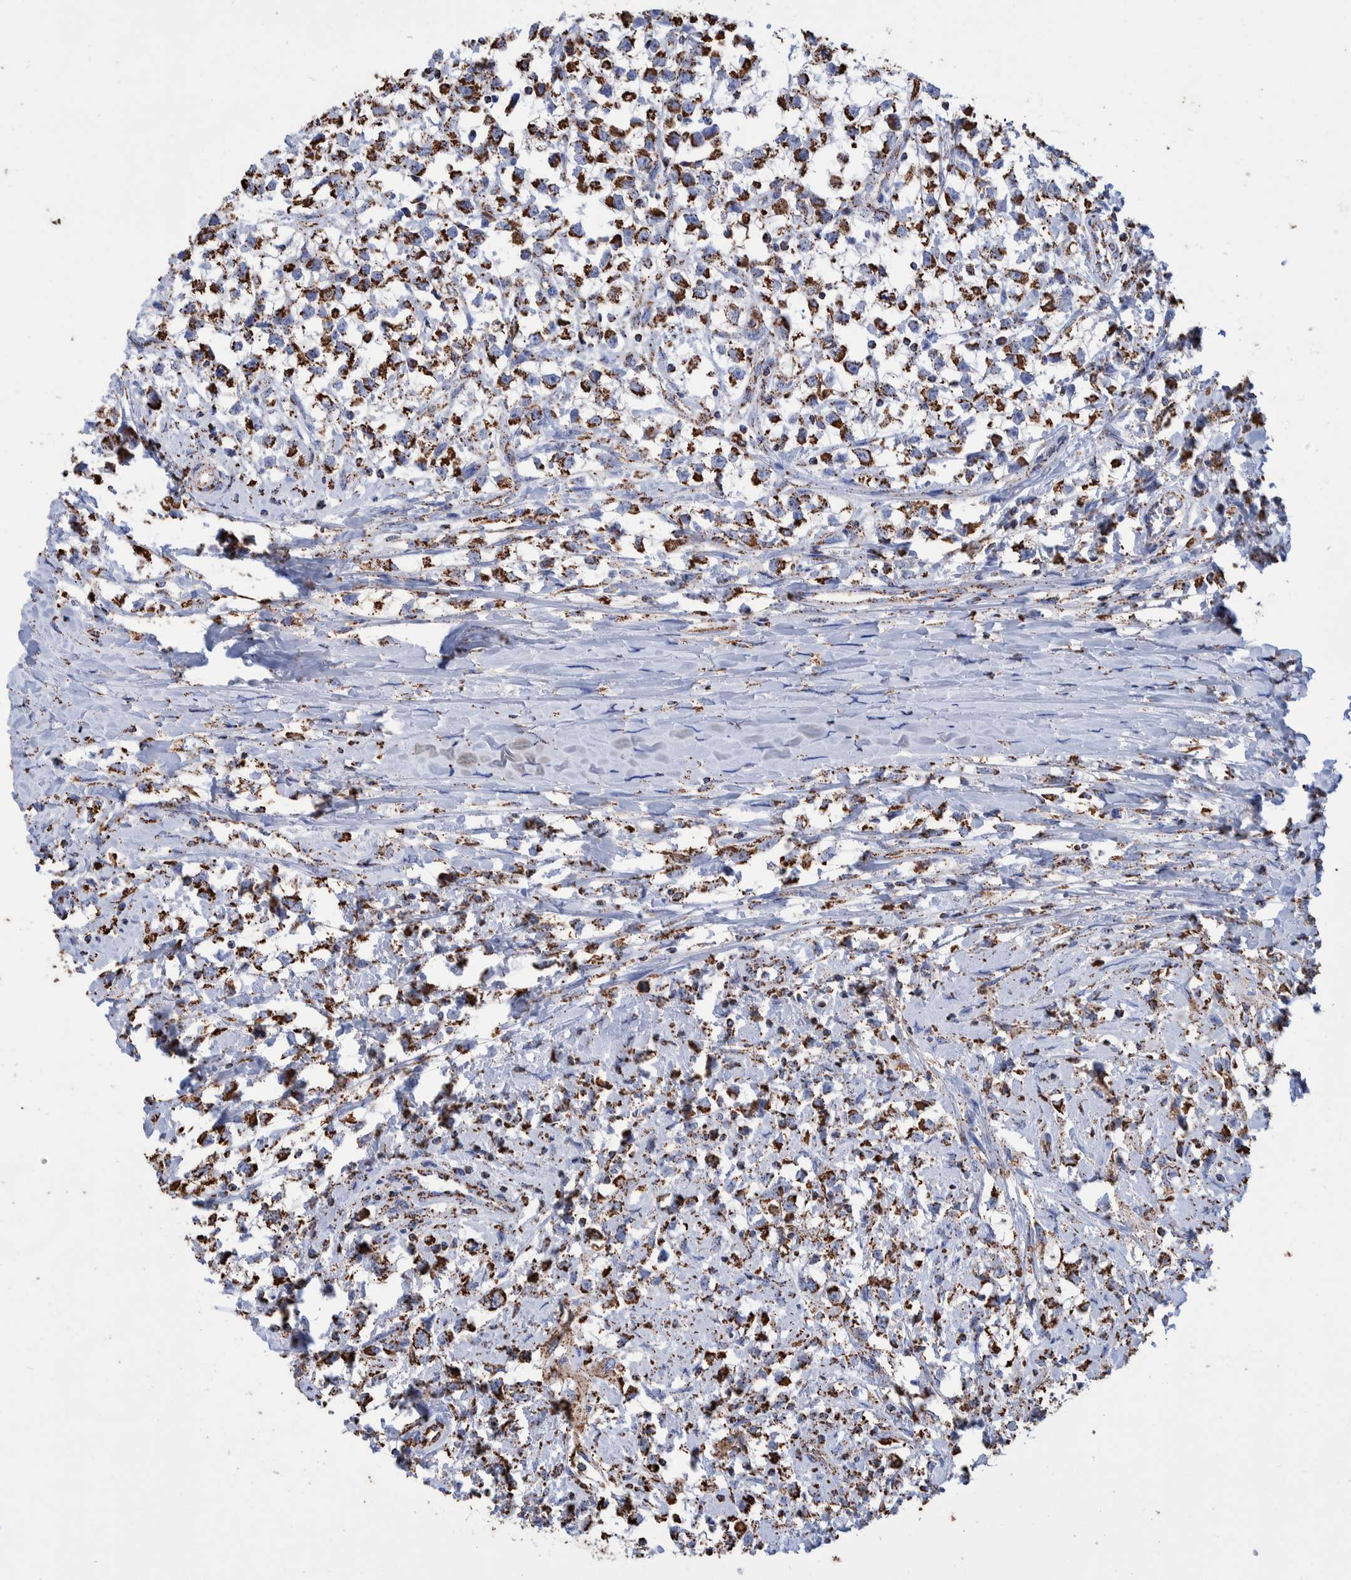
{"staining": {"intensity": "strong", "quantity": ">75%", "location": "cytoplasmic/membranous"}, "tissue": "testis cancer", "cell_type": "Tumor cells", "image_type": "cancer", "snomed": [{"axis": "morphology", "description": "Seminoma, NOS"}, {"axis": "morphology", "description": "Carcinoma, Embryonal, NOS"}, {"axis": "topography", "description": "Testis"}], "caption": "Protein expression analysis of testis cancer (seminoma) shows strong cytoplasmic/membranous expression in about >75% of tumor cells.", "gene": "VPS26C", "patient": {"sex": "male", "age": 51}}